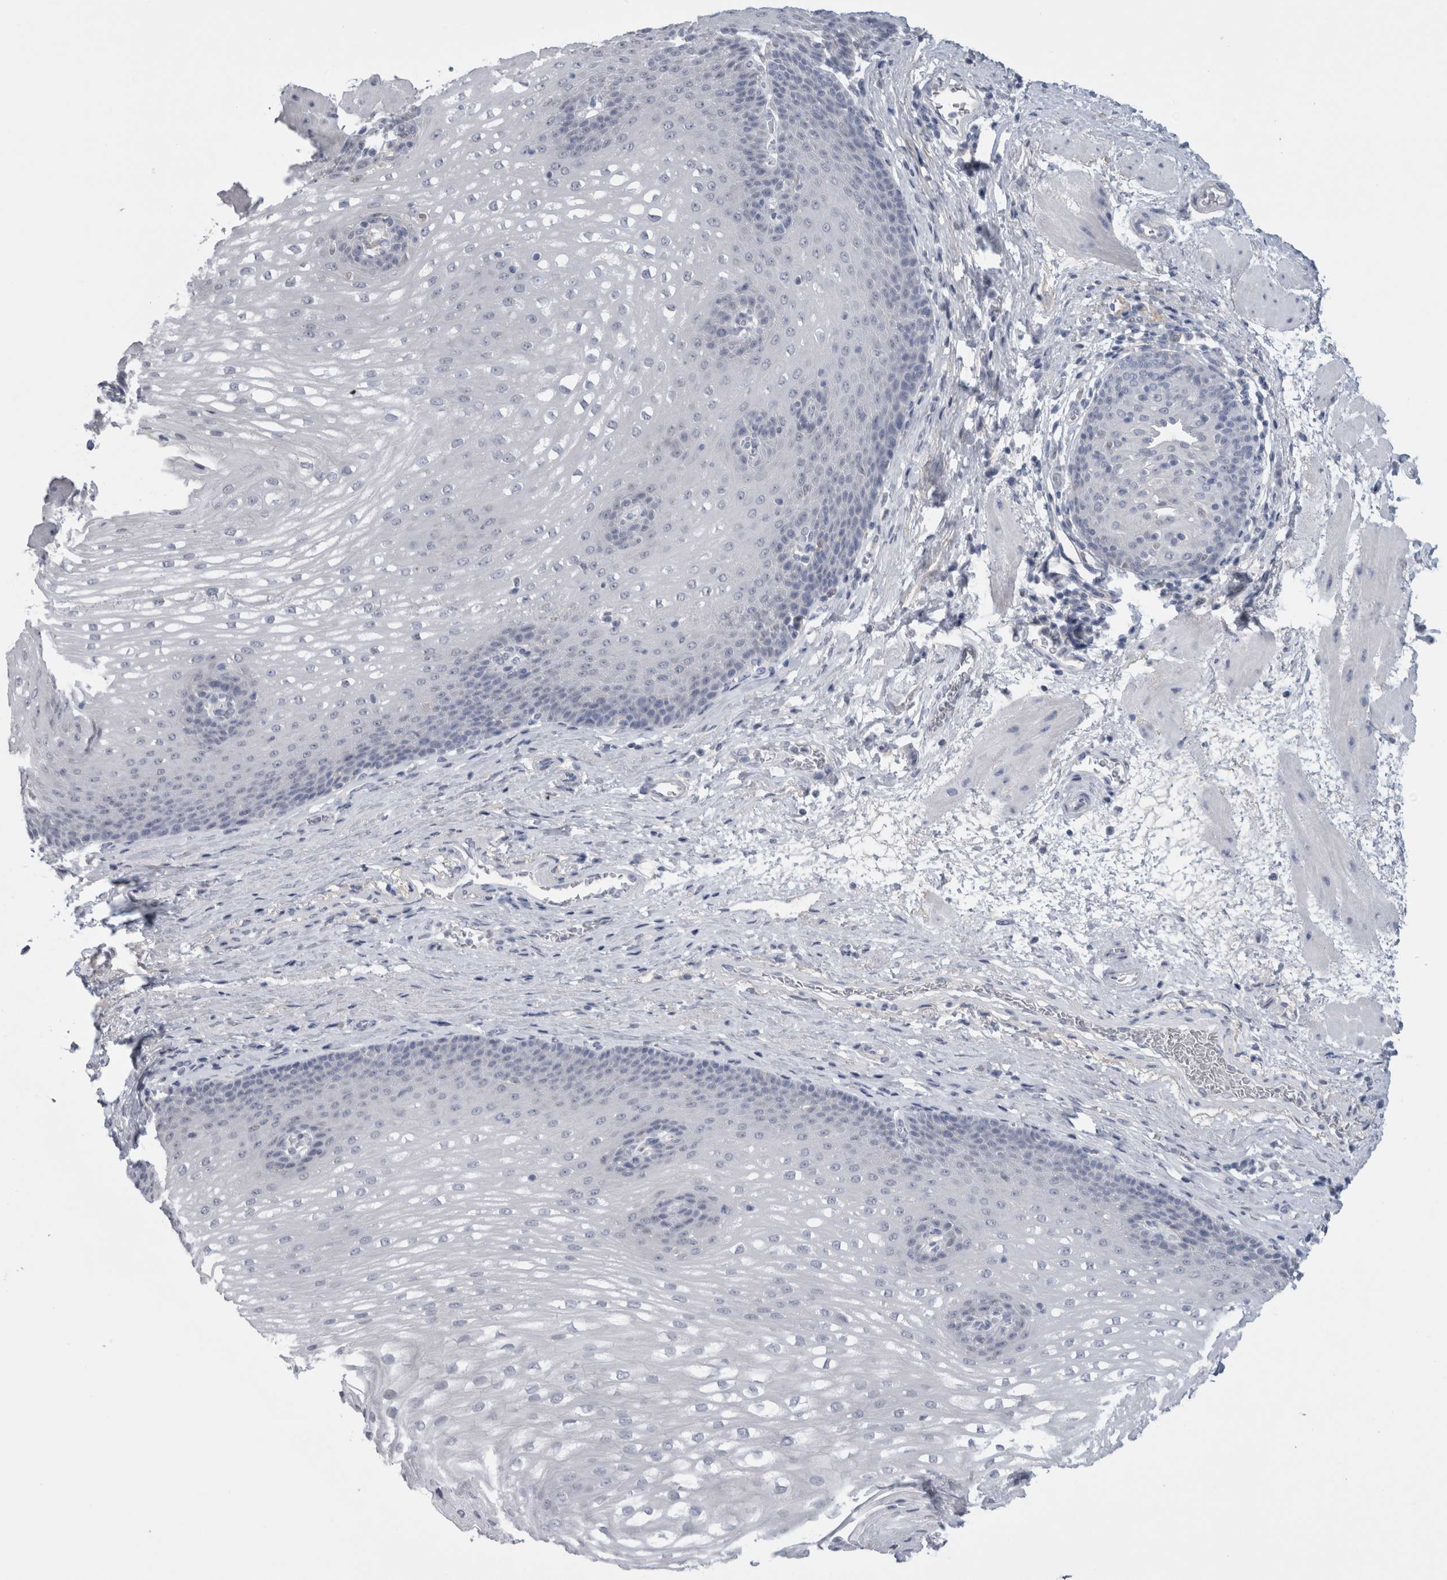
{"staining": {"intensity": "negative", "quantity": "none", "location": "none"}, "tissue": "esophagus", "cell_type": "Squamous epithelial cells", "image_type": "normal", "snomed": [{"axis": "morphology", "description": "Normal tissue, NOS"}, {"axis": "topography", "description": "Esophagus"}], "caption": "Immunohistochemistry image of benign human esophagus stained for a protein (brown), which exhibits no expression in squamous epithelial cells. (DAB immunohistochemistry (IHC) visualized using brightfield microscopy, high magnification).", "gene": "ADAM2", "patient": {"sex": "male", "age": 48}}